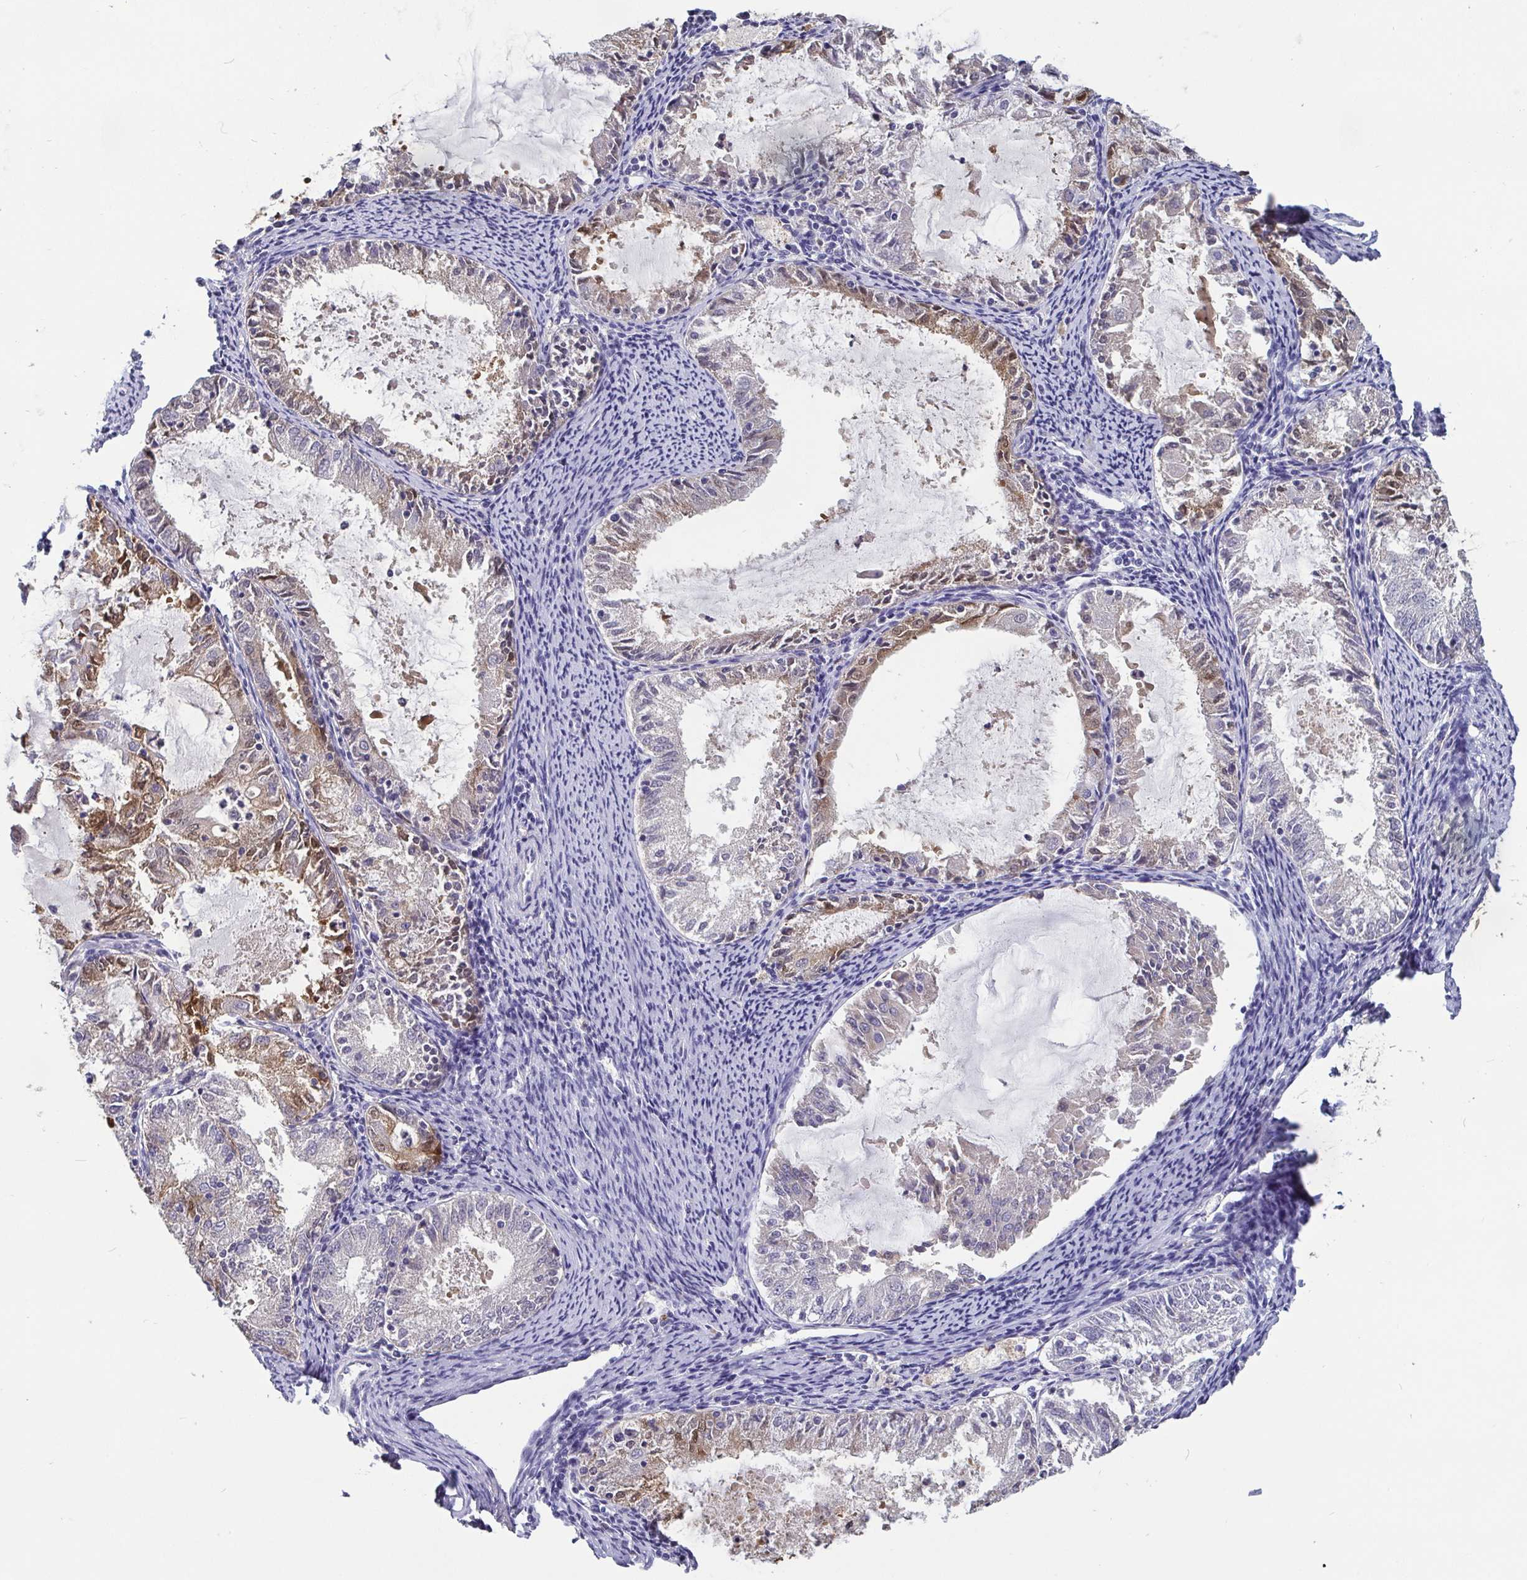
{"staining": {"intensity": "moderate", "quantity": "<25%", "location": "cytoplasmic/membranous"}, "tissue": "endometrial cancer", "cell_type": "Tumor cells", "image_type": "cancer", "snomed": [{"axis": "morphology", "description": "Adenocarcinoma, NOS"}, {"axis": "topography", "description": "Endometrium"}], "caption": "An immunohistochemistry (IHC) photomicrograph of neoplastic tissue is shown. Protein staining in brown highlights moderate cytoplasmic/membranous positivity in endometrial cancer (adenocarcinoma) within tumor cells.", "gene": "IDH1", "patient": {"sex": "female", "age": 57}}